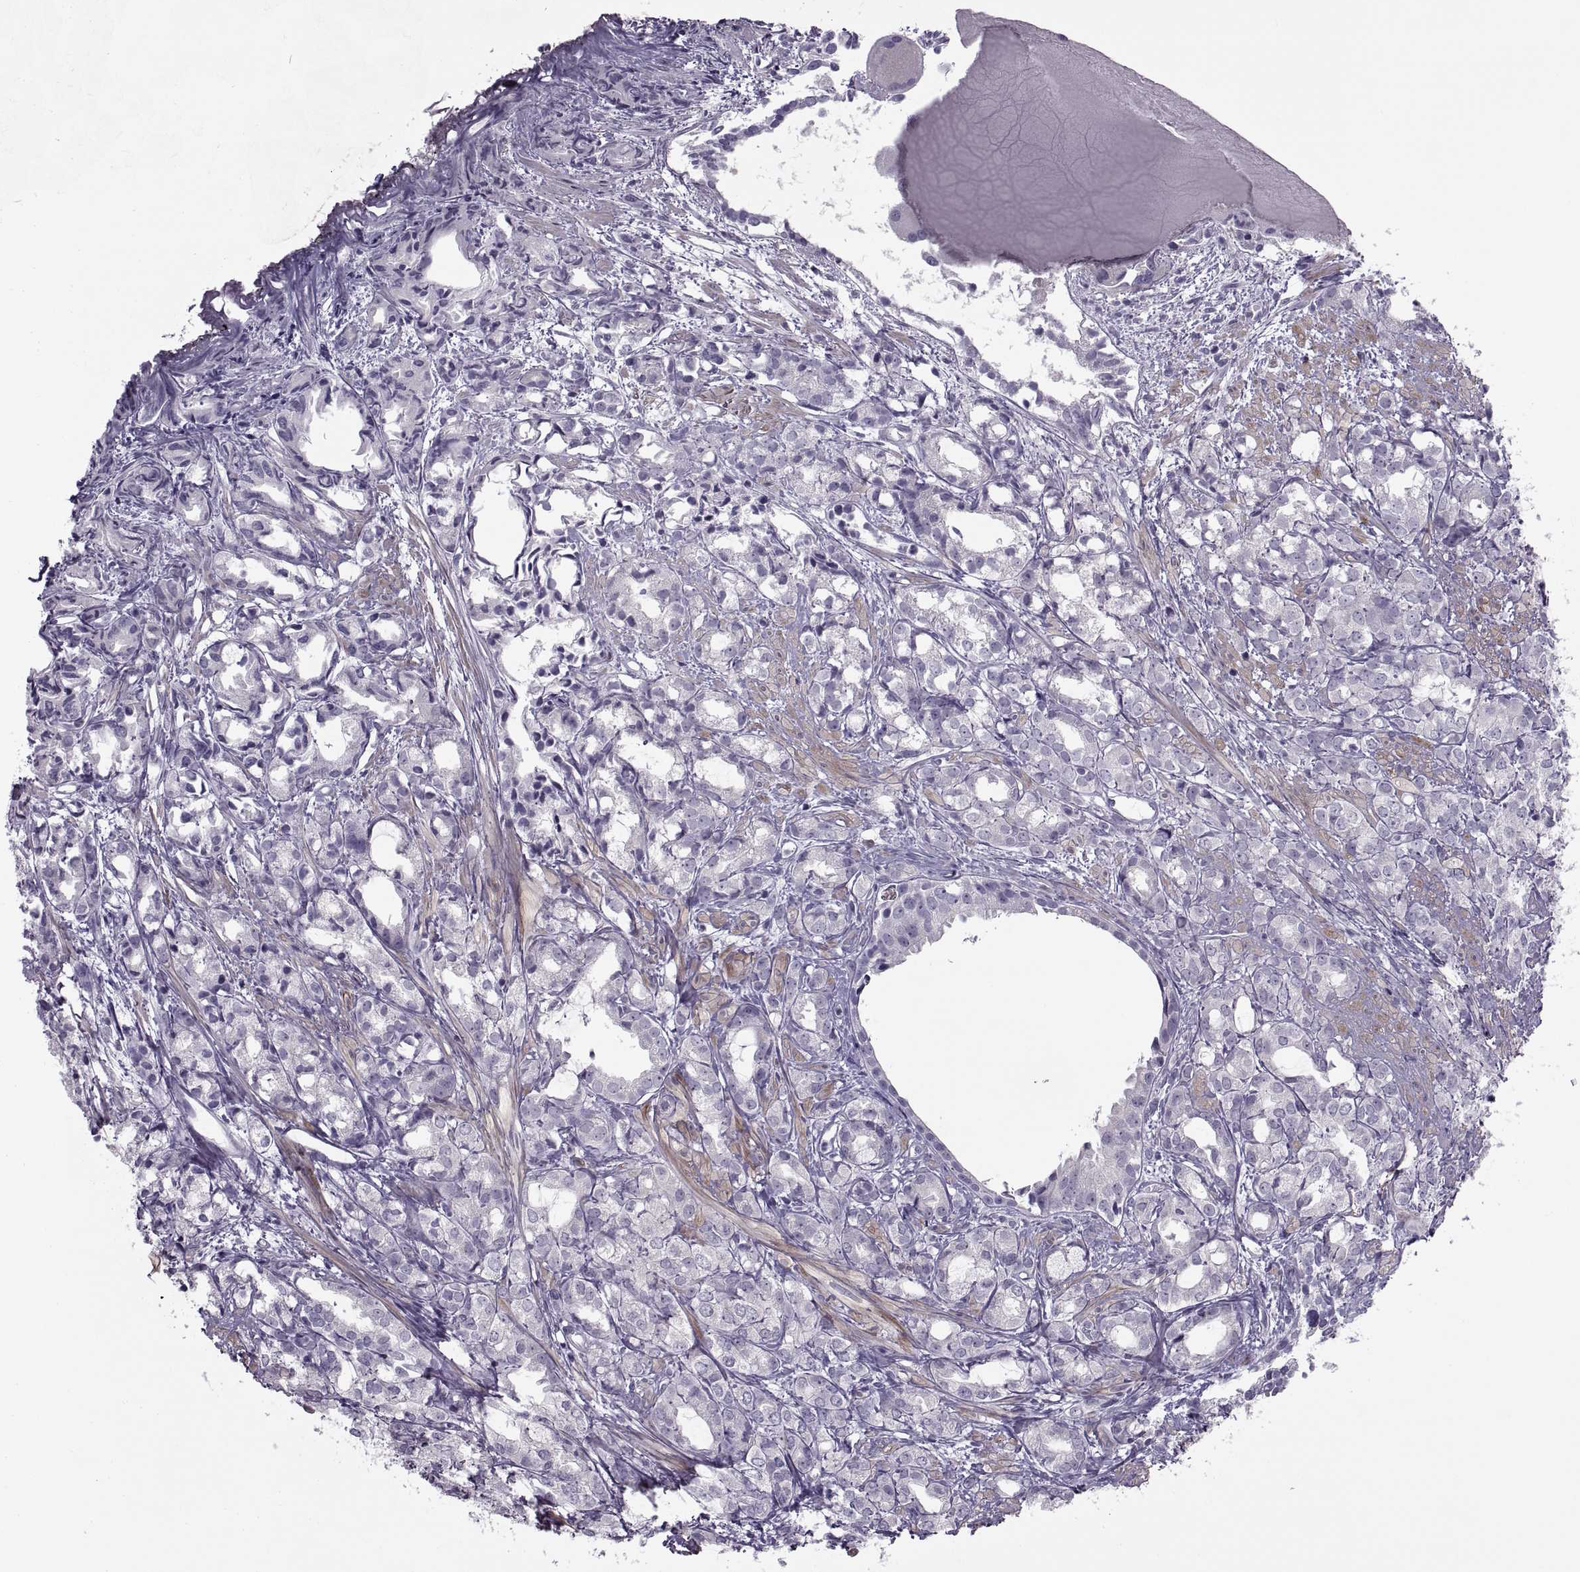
{"staining": {"intensity": "negative", "quantity": "none", "location": "none"}, "tissue": "prostate cancer", "cell_type": "Tumor cells", "image_type": "cancer", "snomed": [{"axis": "morphology", "description": "Adenocarcinoma, High grade"}, {"axis": "topography", "description": "Prostate"}], "caption": "IHC micrograph of prostate cancer (adenocarcinoma (high-grade)) stained for a protein (brown), which exhibits no expression in tumor cells. The staining is performed using DAB (3,3'-diaminobenzidine) brown chromogen with nuclei counter-stained in using hematoxylin.", "gene": "BSPH1", "patient": {"sex": "male", "age": 79}}